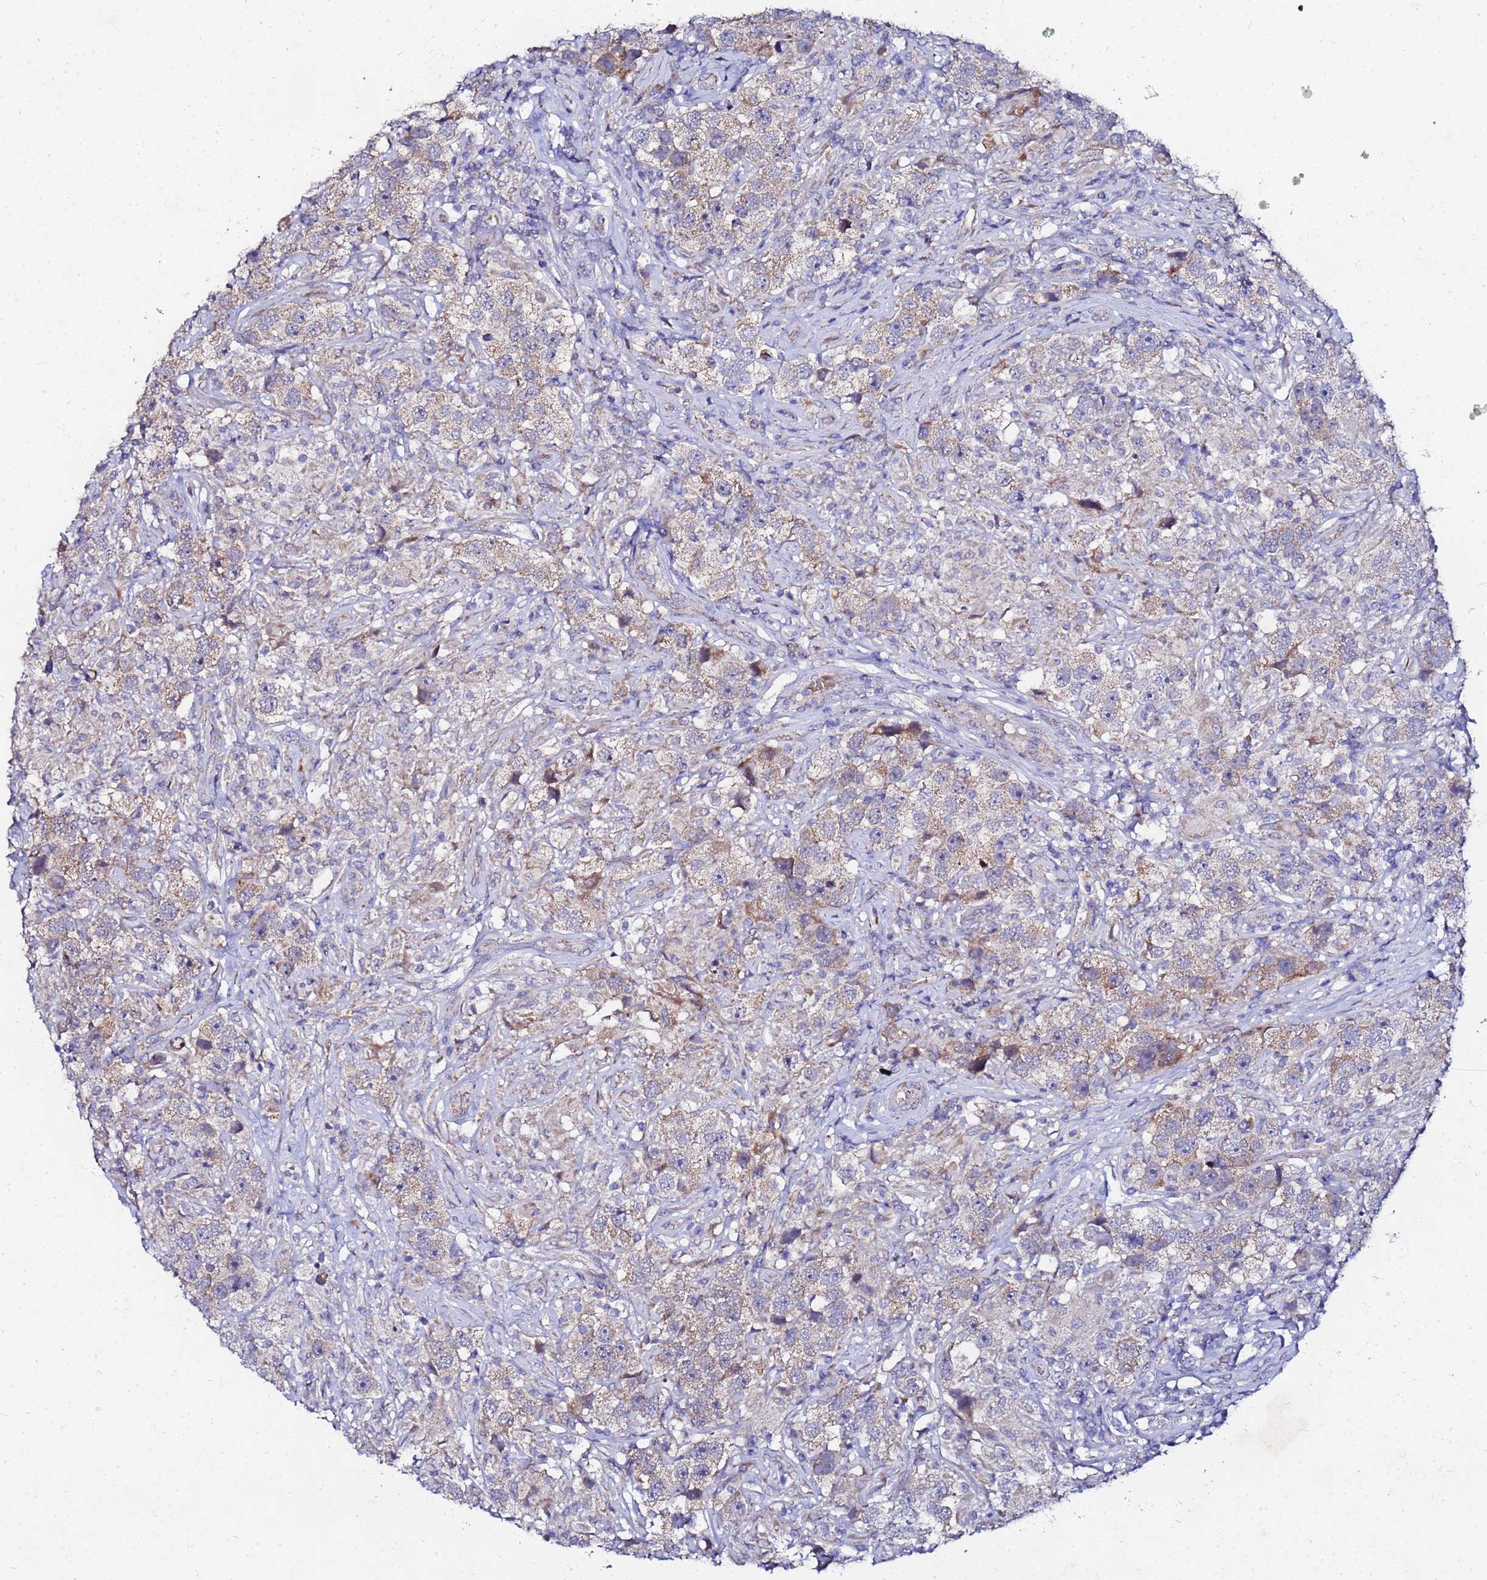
{"staining": {"intensity": "weak", "quantity": "25%-75%", "location": "cytoplasmic/membranous"}, "tissue": "testis cancer", "cell_type": "Tumor cells", "image_type": "cancer", "snomed": [{"axis": "morphology", "description": "Seminoma, NOS"}, {"axis": "topography", "description": "Testis"}], "caption": "Brown immunohistochemical staining in testis seminoma displays weak cytoplasmic/membranous staining in approximately 25%-75% of tumor cells.", "gene": "FAHD2A", "patient": {"sex": "male", "age": 49}}